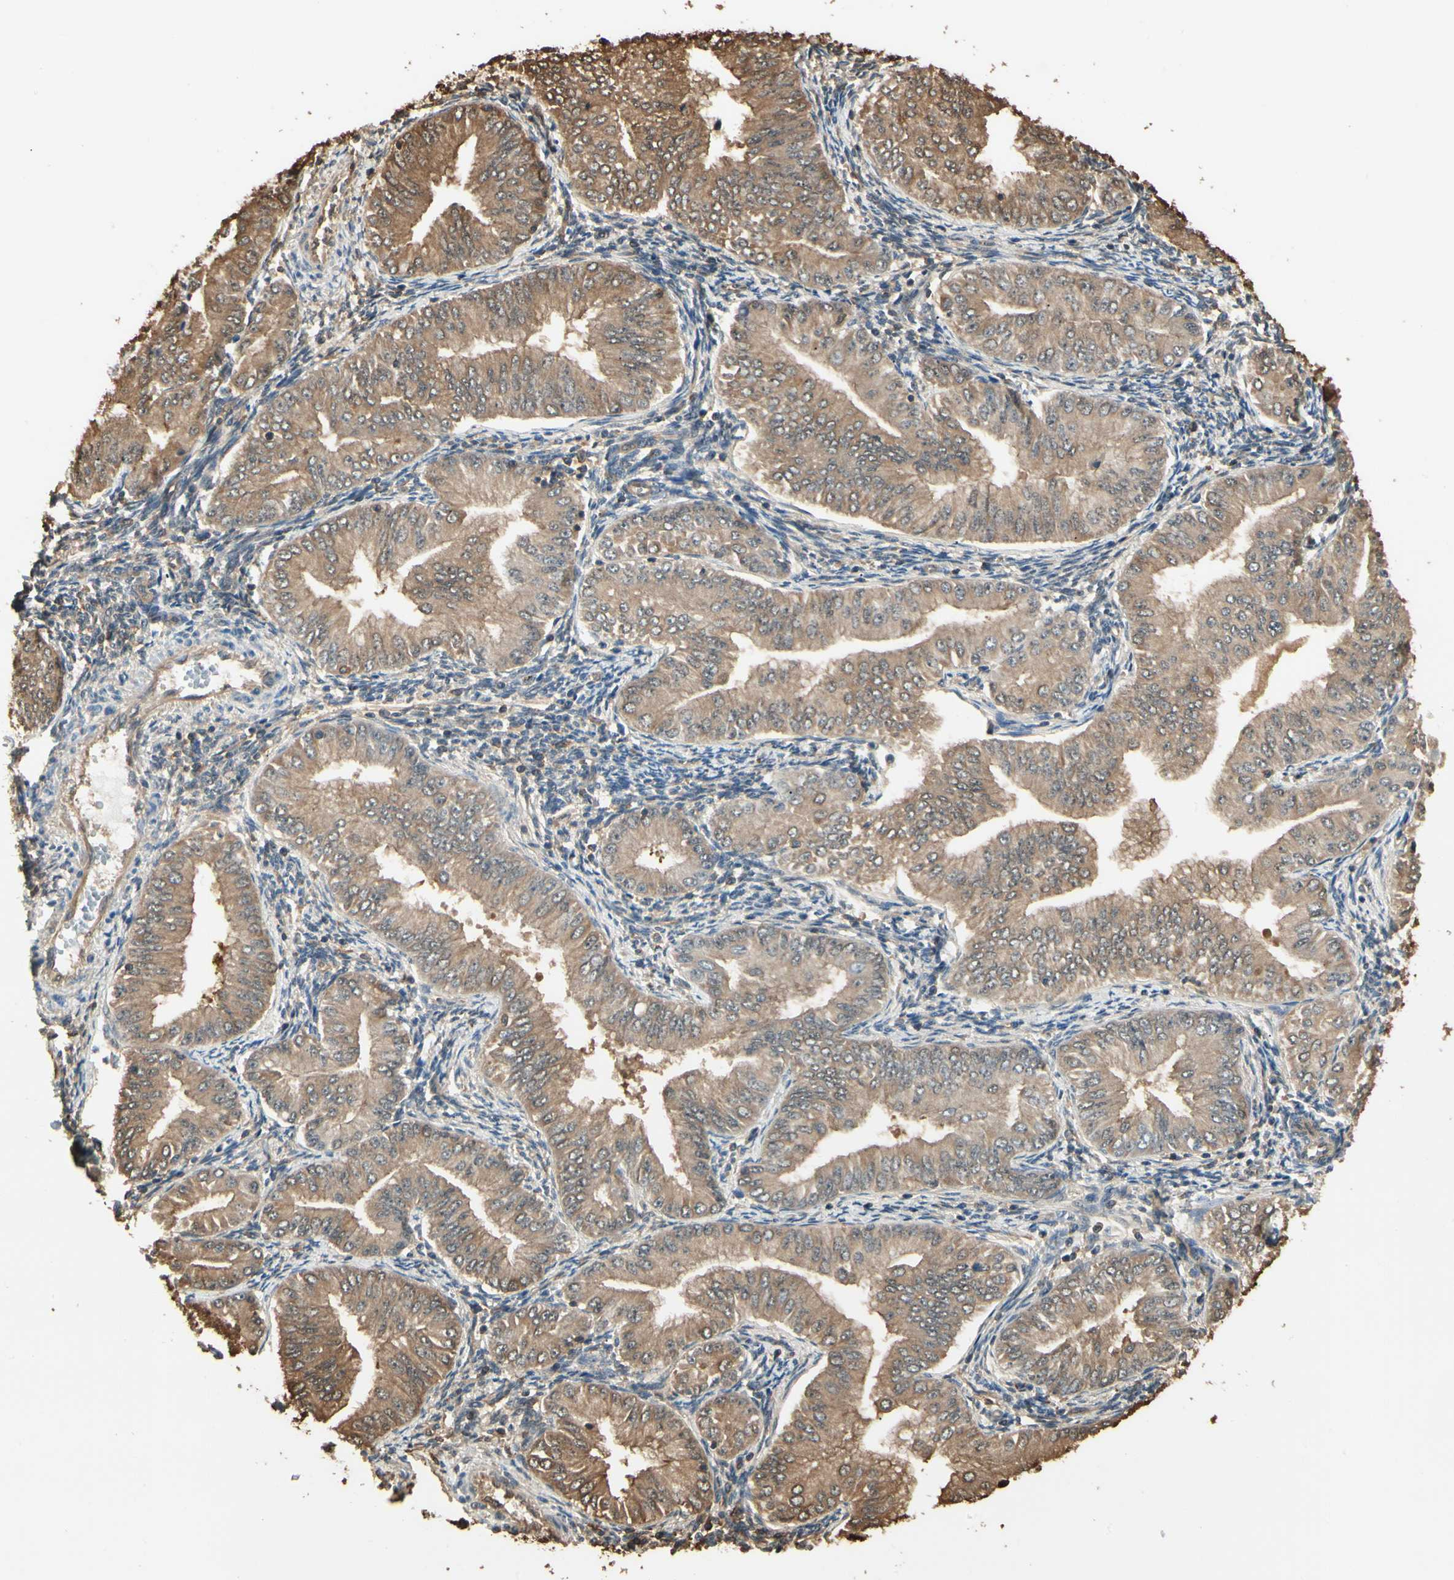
{"staining": {"intensity": "moderate", "quantity": ">75%", "location": "cytoplasmic/membranous"}, "tissue": "endometrial cancer", "cell_type": "Tumor cells", "image_type": "cancer", "snomed": [{"axis": "morphology", "description": "Normal tissue, NOS"}, {"axis": "morphology", "description": "Adenocarcinoma, NOS"}, {"axis": "topography", "description": "Endometrium"}], "caption": "Immunohistochemistry of human endometrial cancer (adenocarcinoma) demonstrates medium levels of moderate cytoplasmic/membranous staining in about >75% of tumor cells.", "gene": "YWHAE", "patient": {"sex": "female", "age": 53}}